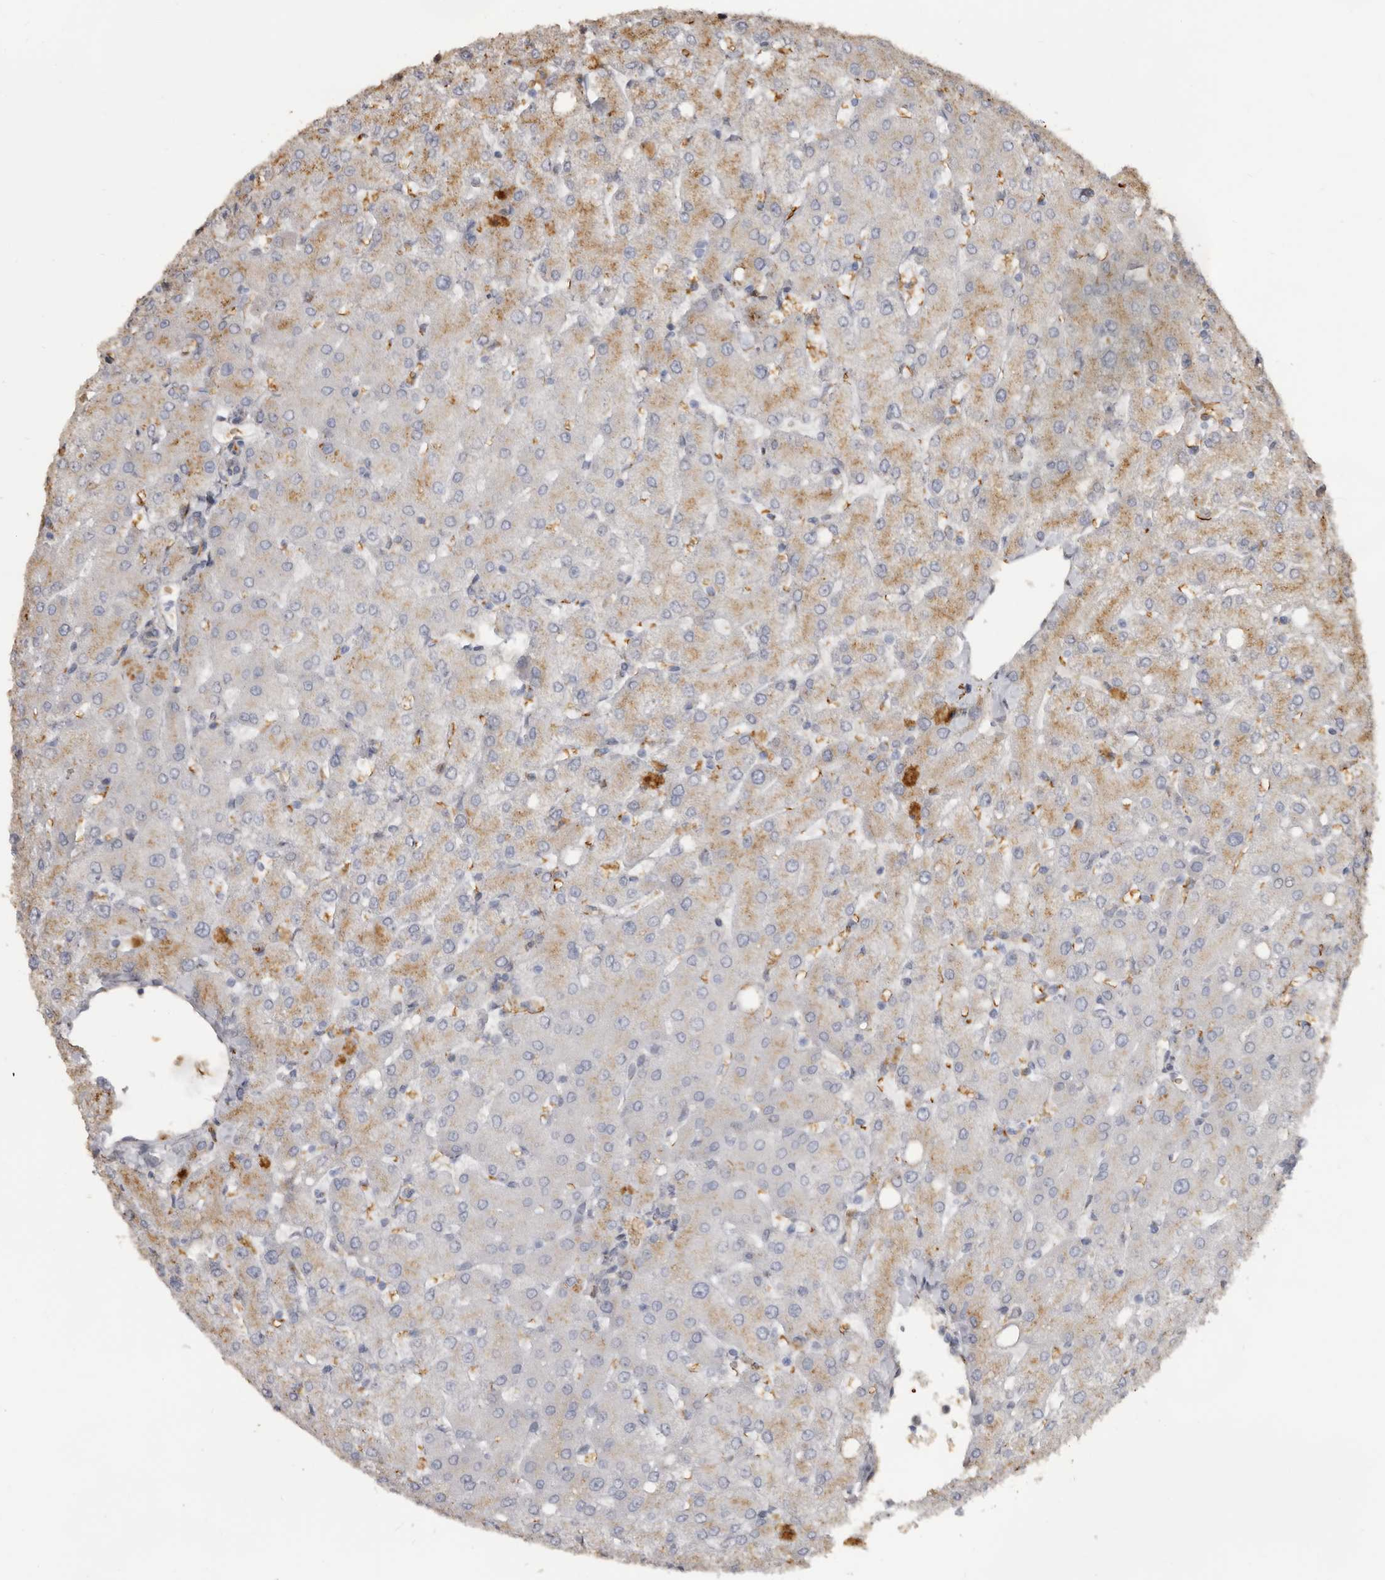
{"staining": {"intensity": "negative", "quantity": "none", "location": "none"}, "tissue": "liver", "cell_type": "Cholangiocytes", "image_type": "normal", "snomed": [{"axis": "morphology", "description": "Normal tissue, NOS"}, {"axis": "topography", "description": "Liver"}], "caption": "Human liver stained for a protein using IHC exhibits no staining in cholangiocytes.", "gene": "ENTREP1", "patient": {"sex": "female", "age": 54}}